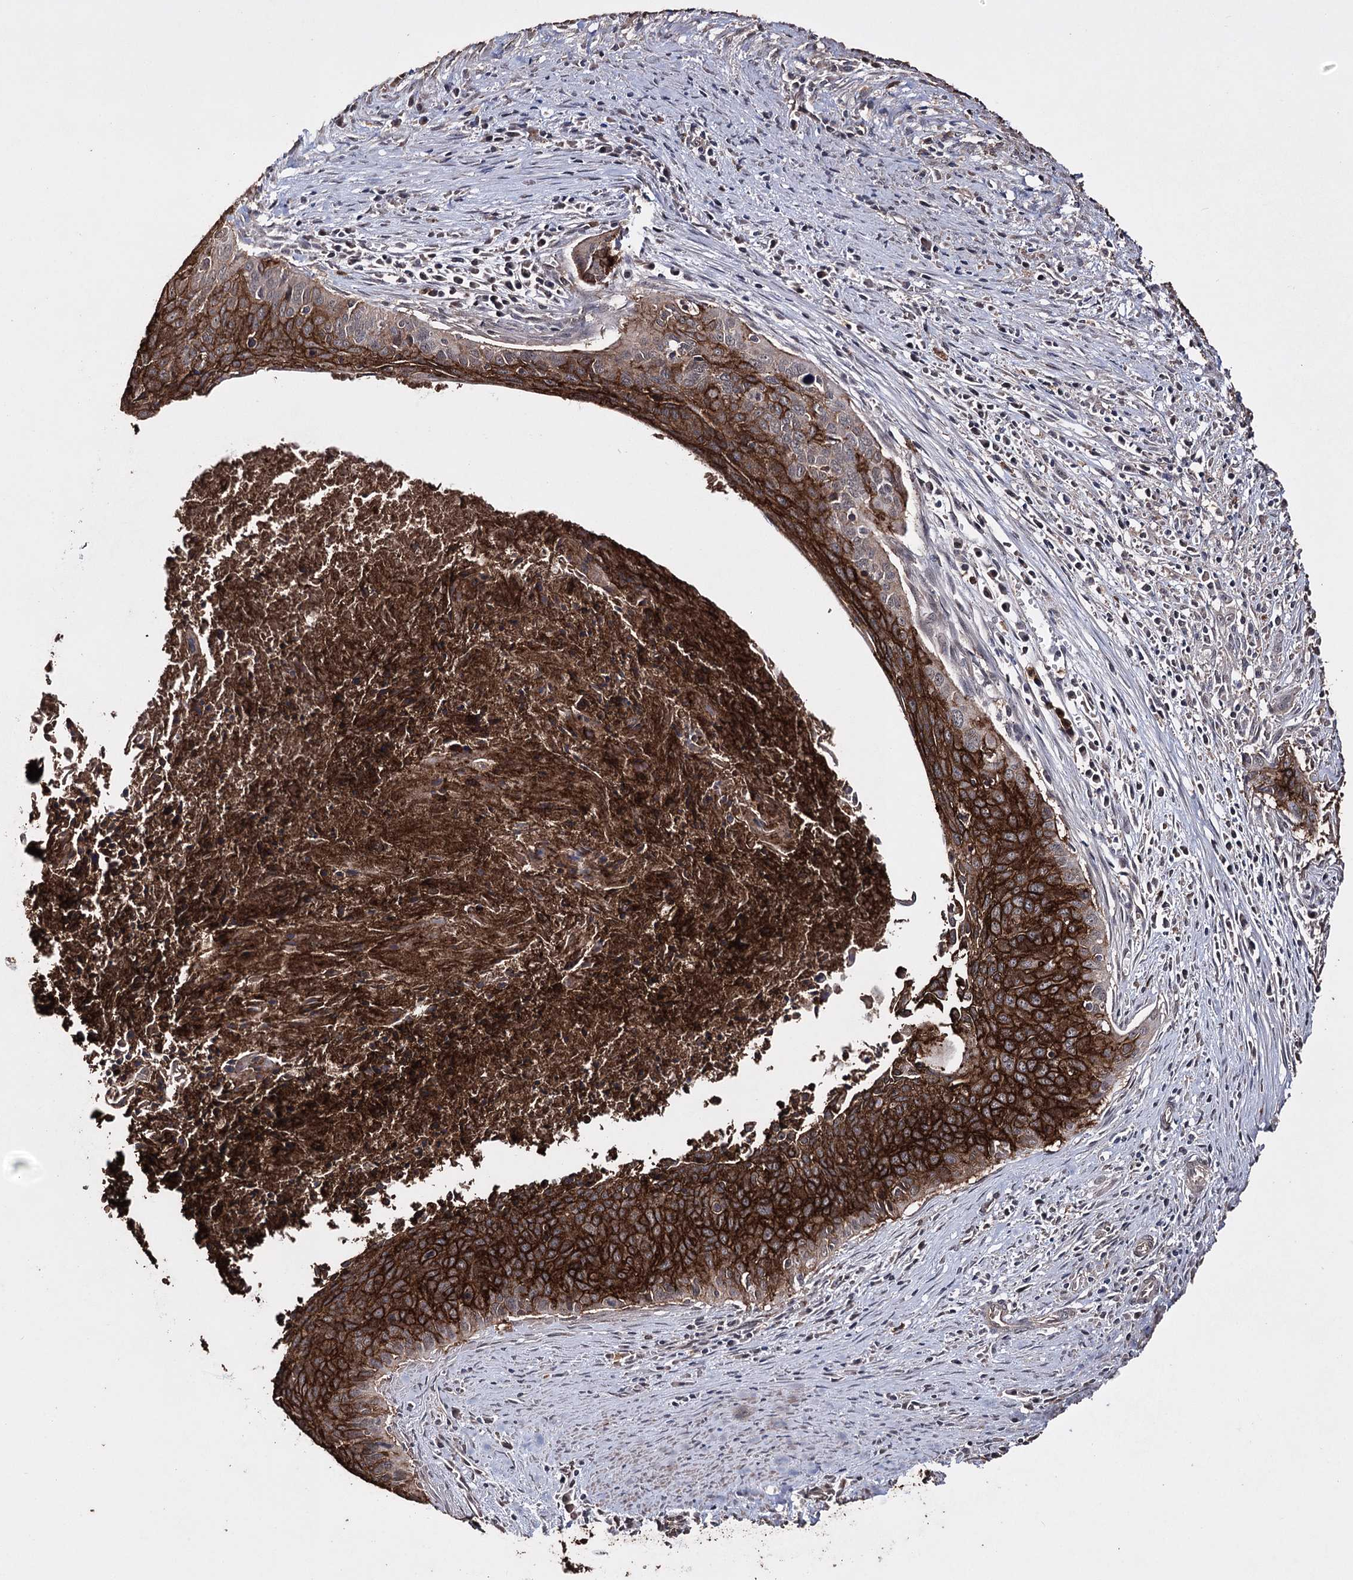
{"staining": {"intensity": "strong", "quantity": ">75%", "location": "cytoplasmic/membranous"}, "tissue": "cervical cancer", "cell_type": "Tumor cells", "image_type": "cancer", "snomed": [{"axis": "morphology", "description": "Squamous cell carcinoma, NOS"}, {"axis": "topography", "description": "Cervix"}], "caption": "High-magnification brightfield microscopy of cervical cancer (squamous cell carcinoma) stained with DAB (3,3'-diaminobenzidine) (brown) and counterstained with hematoxylin (blue). tumor cells exhibit strong cytoplasmic/membranous expression is identified in approximately>75% of cells.", "gene": "ZNF662", "patient": {"sex": "female", "age": 55}}